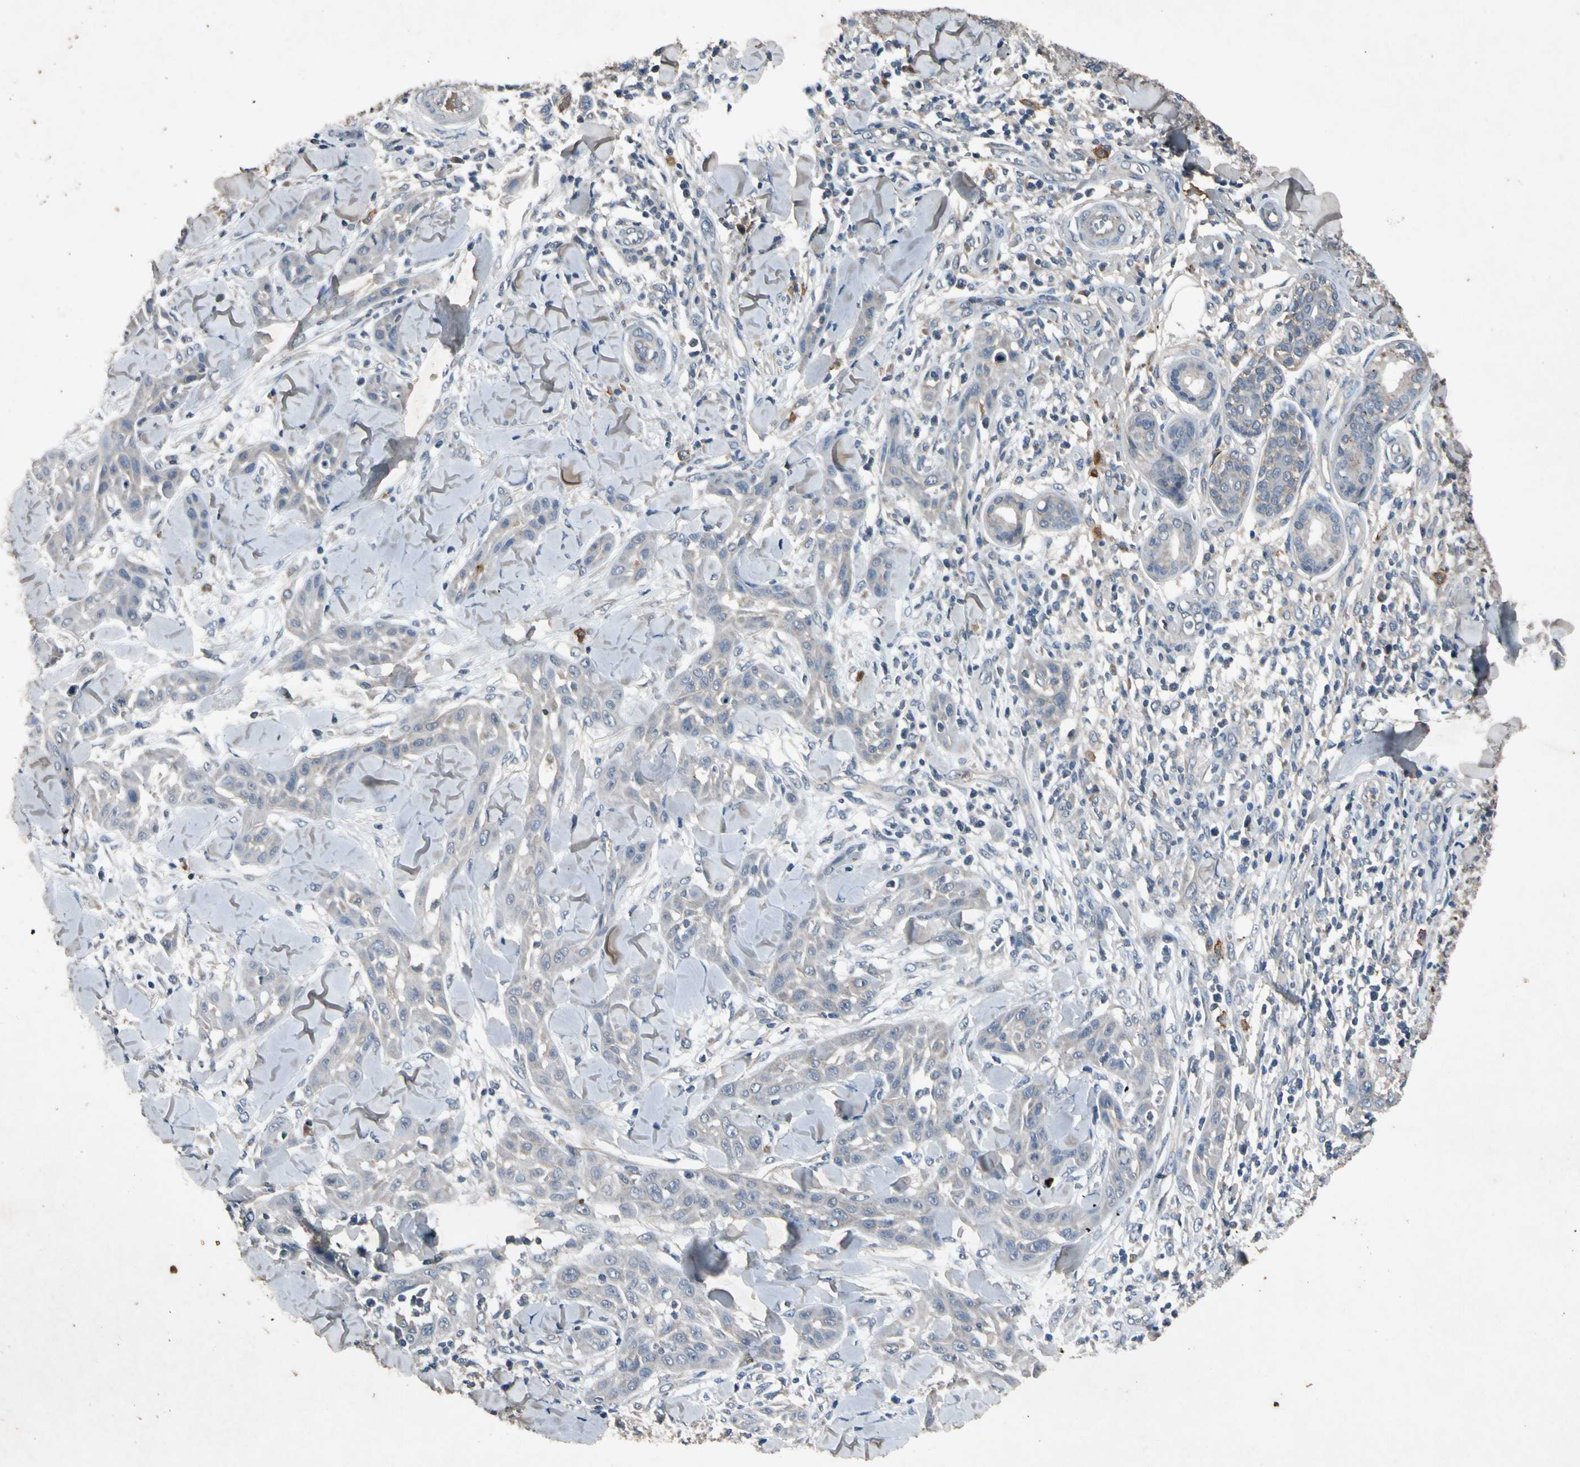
{"staining": {"intensity": "weak", "quantity": "<25%", "location": "cytoplasmic/membranous"}, "tissue": "skin cancer", "cell_type": "Tumor cells", "image_type": "cancer", "snomed": [{"axis": "morphology", "description": "Squamous cell carcinoma, NOS"}, {"axis": "topography", "description": "Skin"}], "caption": "The micrograph exhibits no staining of tumor cells in skin squamous cell carcinoma. (DAB IHC with hematoxylin counter stain).", "gene": "GPLD1", "patient": {"sex": "male", "age": 24}}